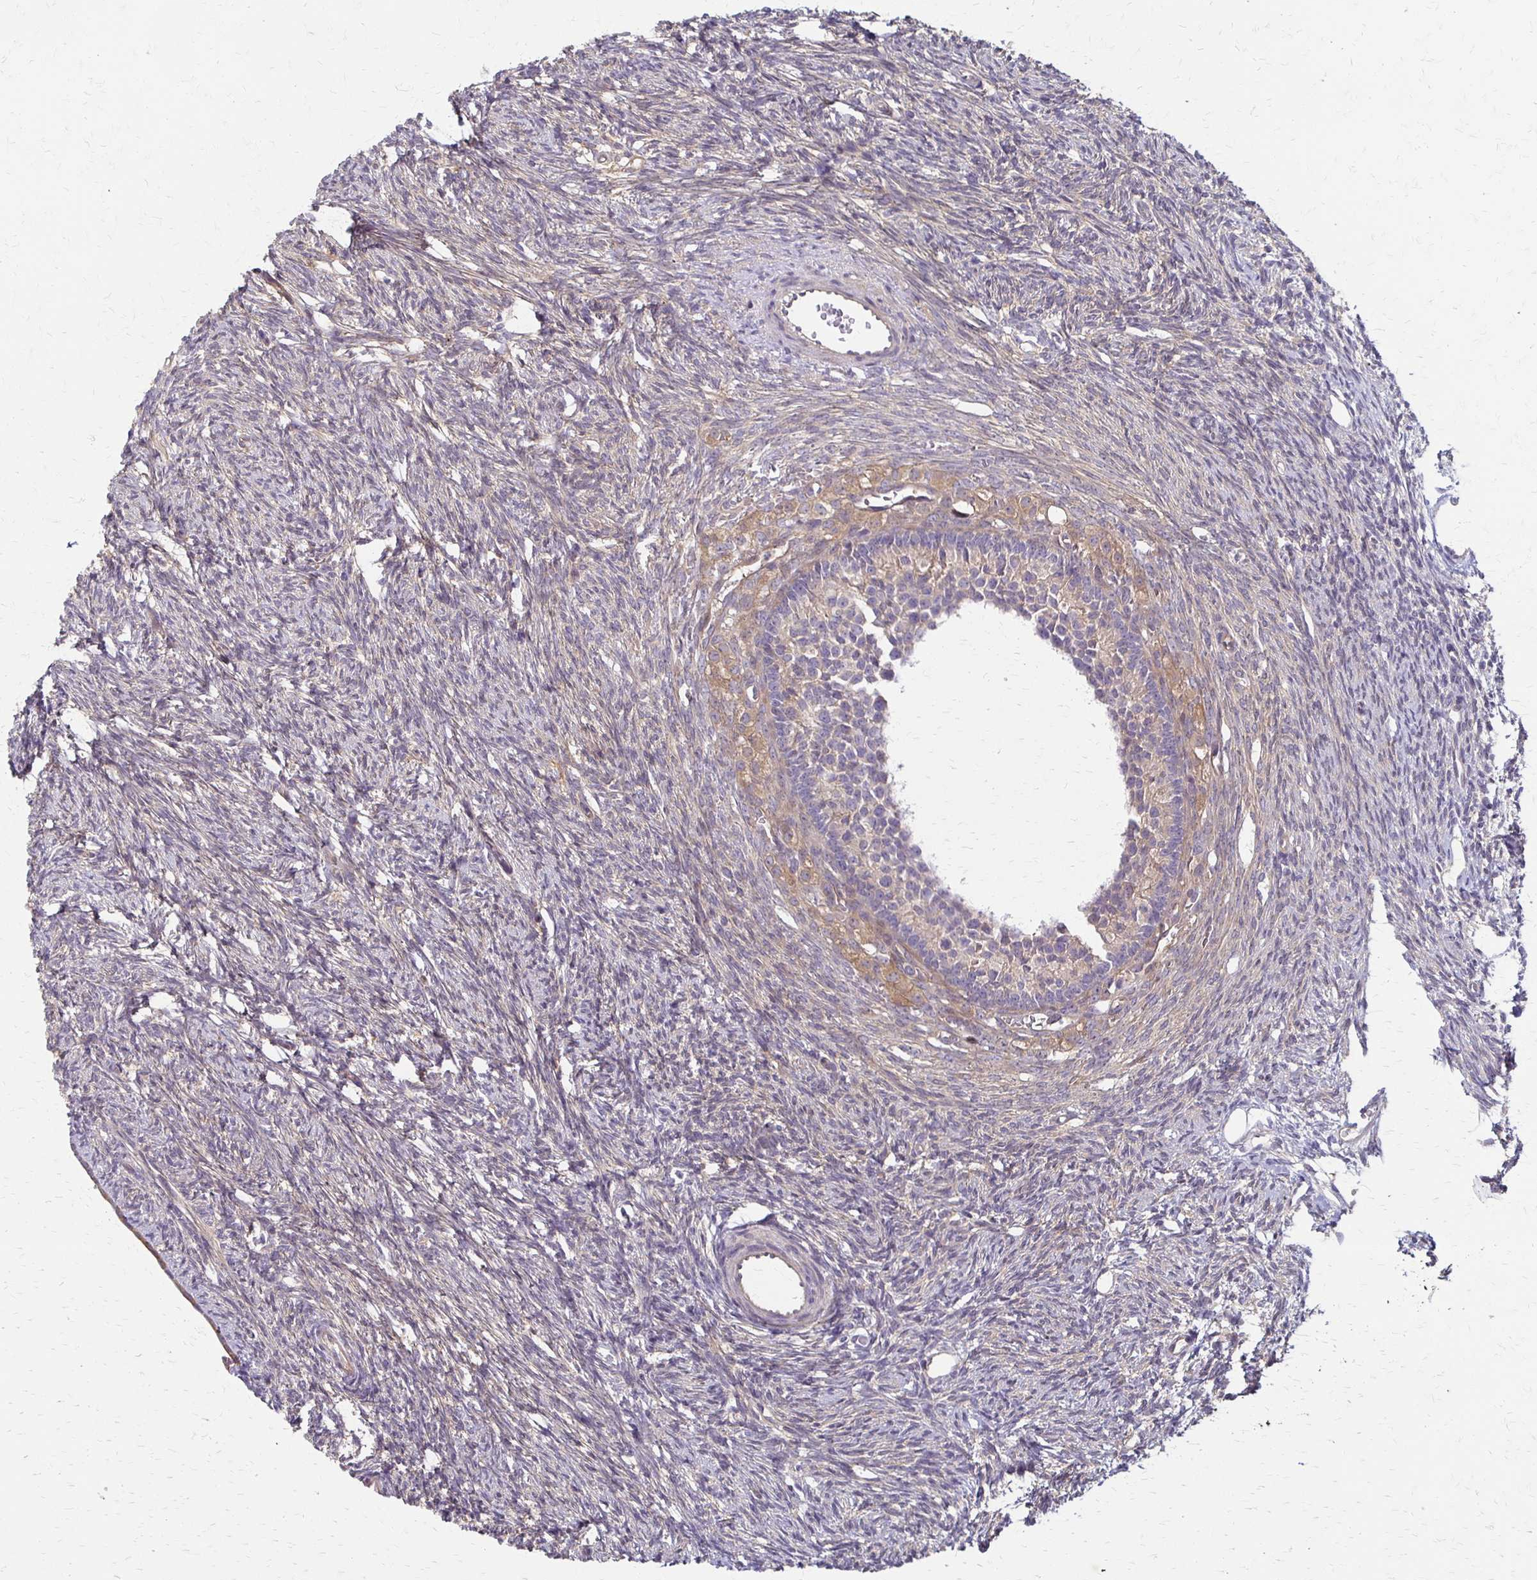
{"staining": {"intensity": "weak", "quantity": "25%-75%", "location": "cytoplasmic/membranous"}, "tissue": "ovary", "cell_type": "Follicle cells", "image_type": "normal", "snomed": [{"axis": "morphology", "description": "Normal tissue, NOS"}, {"axis": "topography", "description": "Ovary"}], "caption": "Immunohistochemistry (IHC) photomicrograph of normal ovary: human ovary stained using immunohistochemistry (IHC) demonstrates low levels of weak protein expression localized specifically in the cytoplasmic/membranous of follicle cells, appearing as a cytoplasmic/membranous brown color.", "gene": "CFL2", "patient": {"sex": "female", "age": 33}}